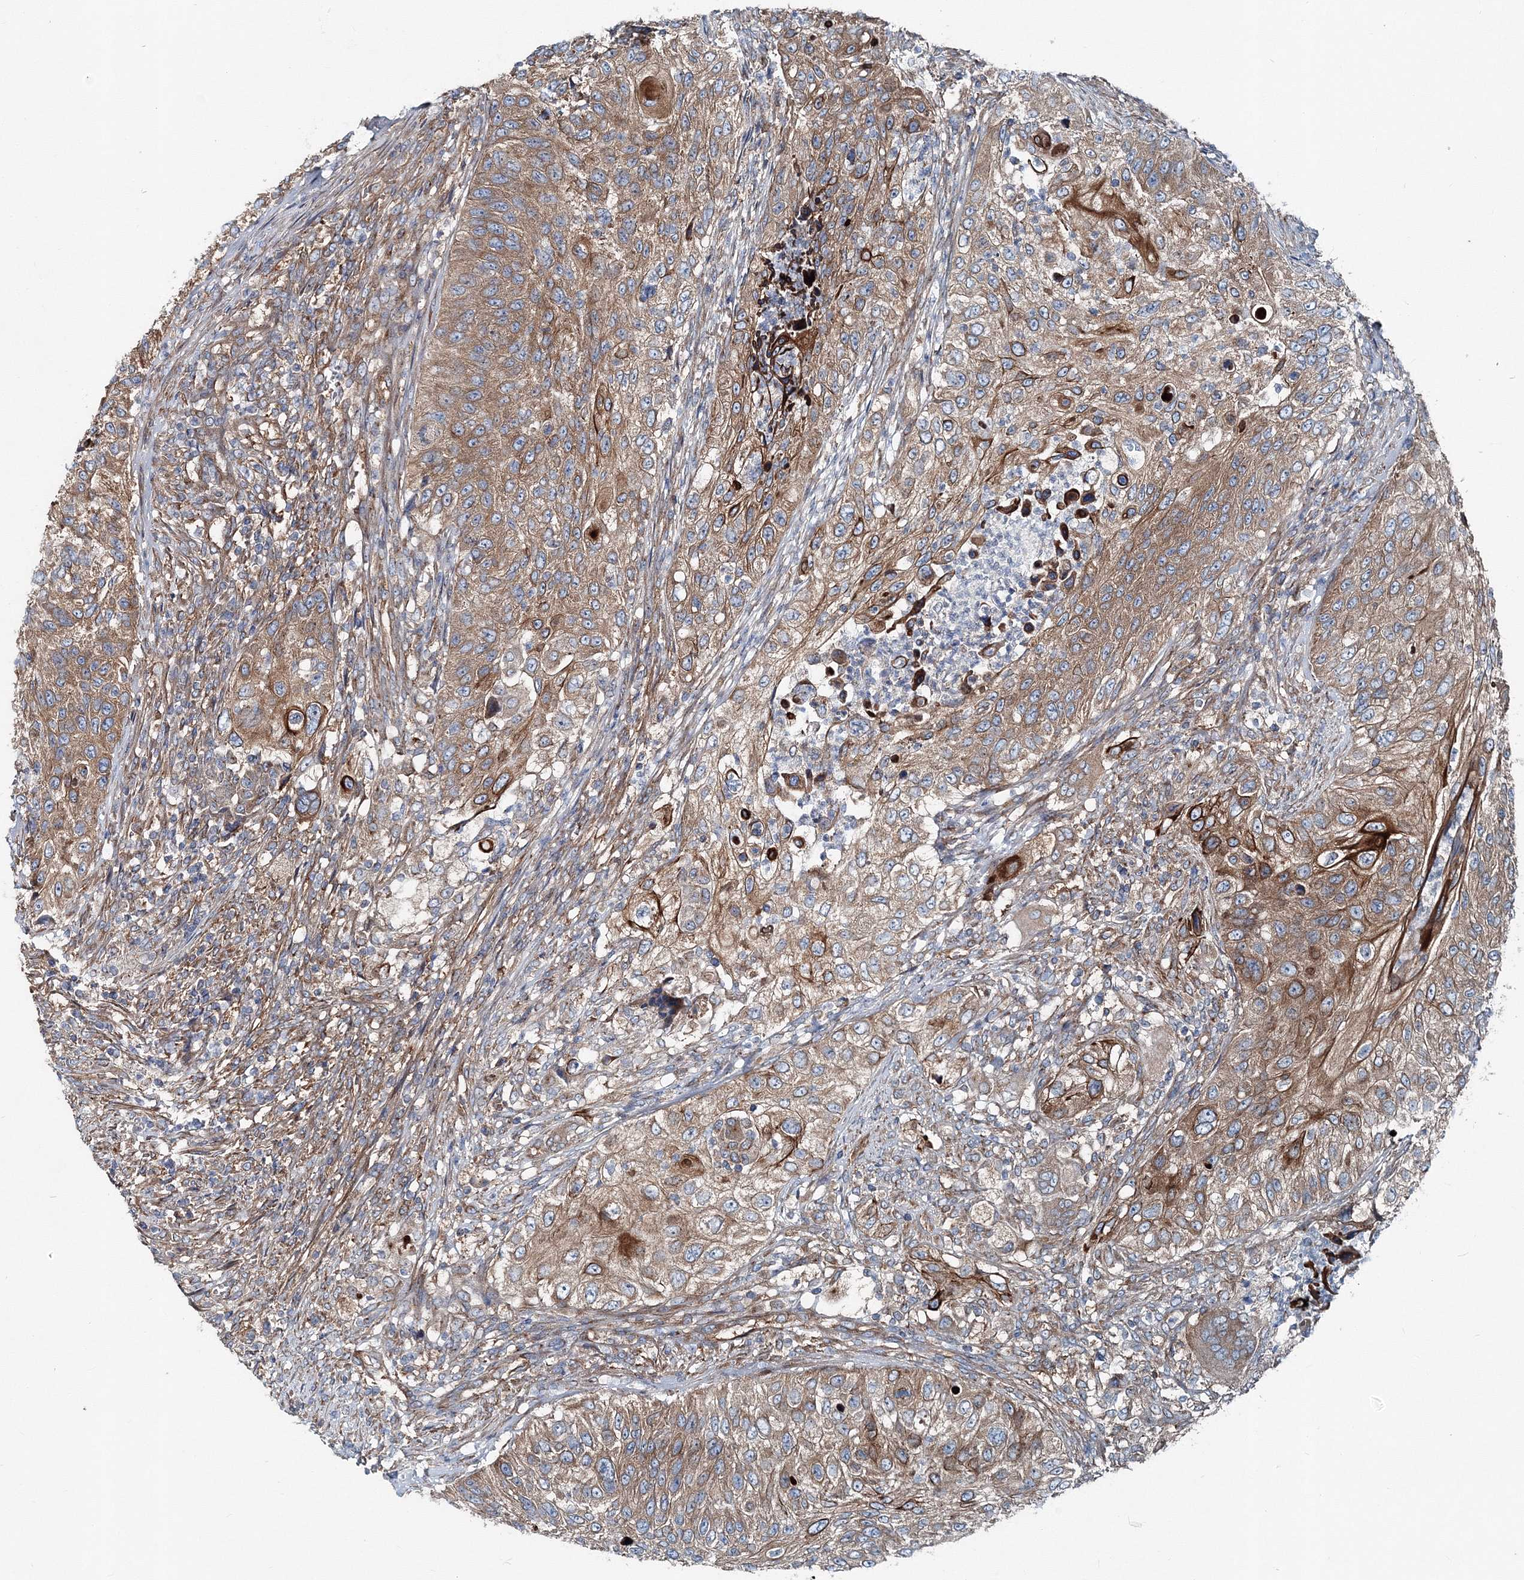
{"staining": {"intensity": "moderate", "quantity": ">75%", "location": "cytoplasmic/membranous"}, "tissue": "urothelial cancer", "cell_type": "Tumor cells", "image_type": "cancer", "snomed": [{"axis": "morphology", "description": "Urothelial carcinoma, High grade"}, {"axis": "topography", "description": "Urinary bladder"}], "caption": "Immunohistochemical staining of human urothelial cancer displays medium levels of moderate cytoplasmic/membranous protein expression in about >75% of tumor cells.", "gene": "MPHOSPH9", "patient": {"sex": "female", "age": 60}}